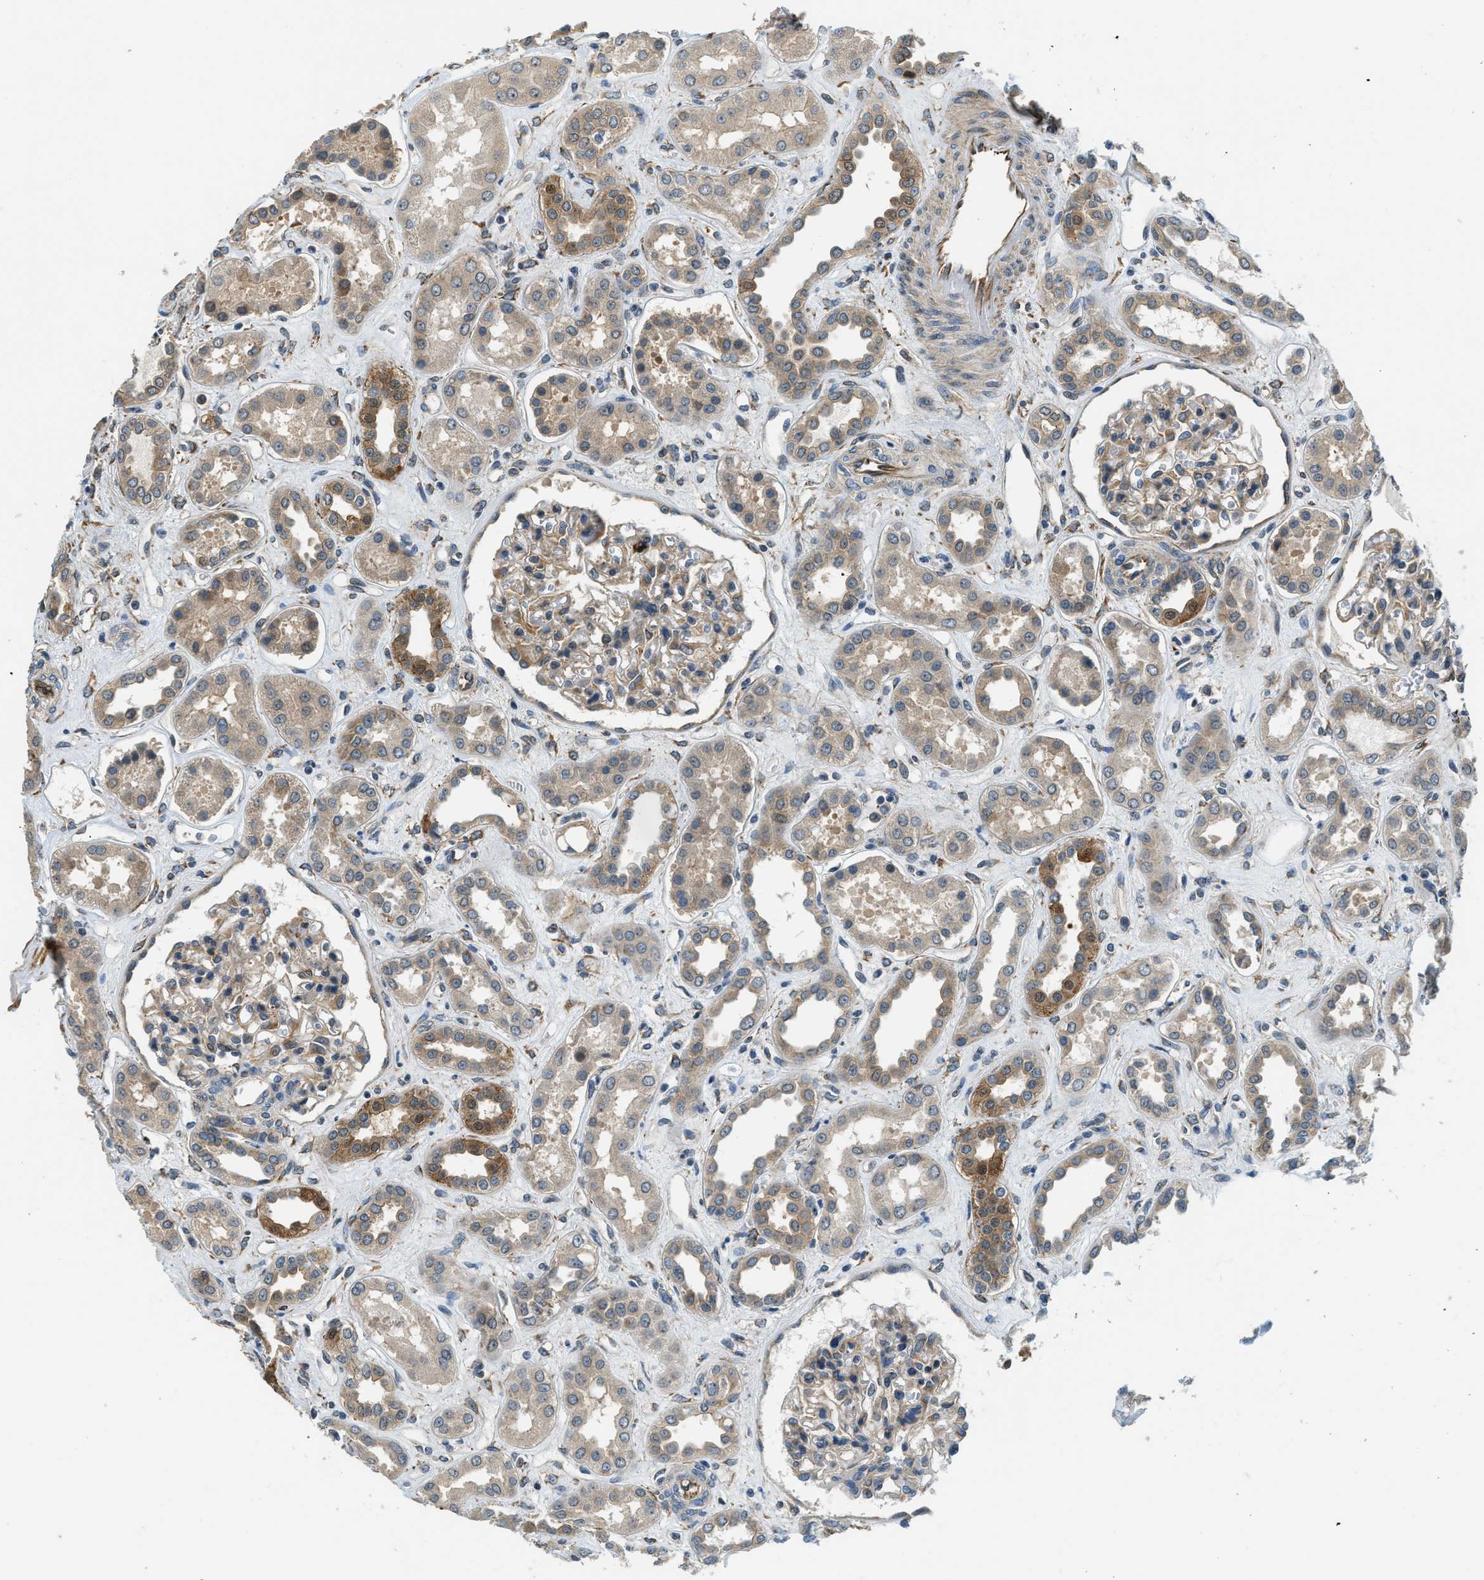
{"staining": {"intensity": "moderate", "quantity": "25%-75%", "location": "cytoplasmic/membranous"}, "tissue": "kidney", "cell_type": "Cells in glomeruli", "image_type": "normal", "snomed": [{"axis": "morphology", "description": "Normal tissue, NOS"}, {"axis": "topography", "description": "Kidney"}], "caption": "IHC staining of unremarkable kidney, which exhibits medium levels of moderate cytoplasmic/membranous positivity in about 25%-75% of cells in glomeruli indicating moderate cytoplasmic/membranous protein staining. The staining was performed using DAB (3,3'-diaminobenzidine) (brown) for protein detection and nuclei were counterstained in hematoxylin (blue).", "gene": "ALOX12", "patient": {"sex": "male", "age": 59}}